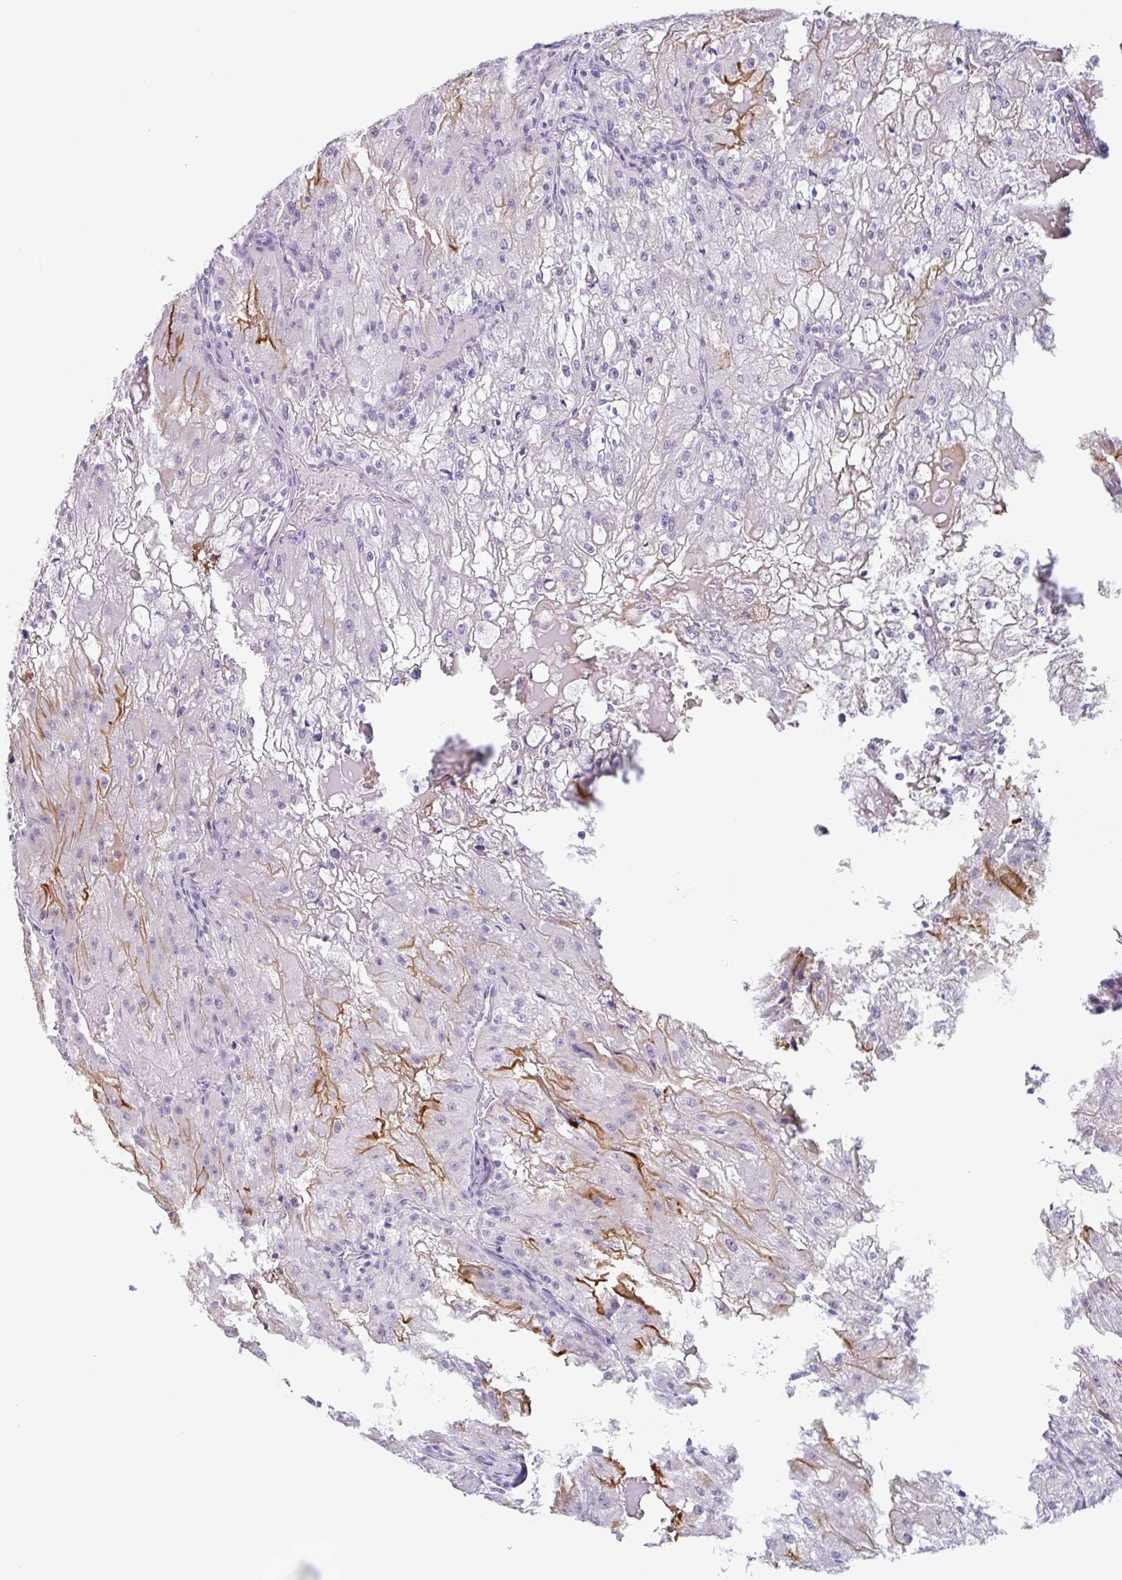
{"staining": {"intensity": "negative", "quantity": "none", "location": "none"}, "tissue": "renal cancer", "cell_type": "Tumor cells", "image_type": "cancer", "snomed": [{"axis": "morphology", "description": "Adenocarcinoma, NOS"}, {"axis": "topography", "description": "Kidney"}], "caption": "IHC of human renal cancer displays no positivity in tumor cells.", "gene": "PLG", "patient": {"sex": "female", "age": 74}}